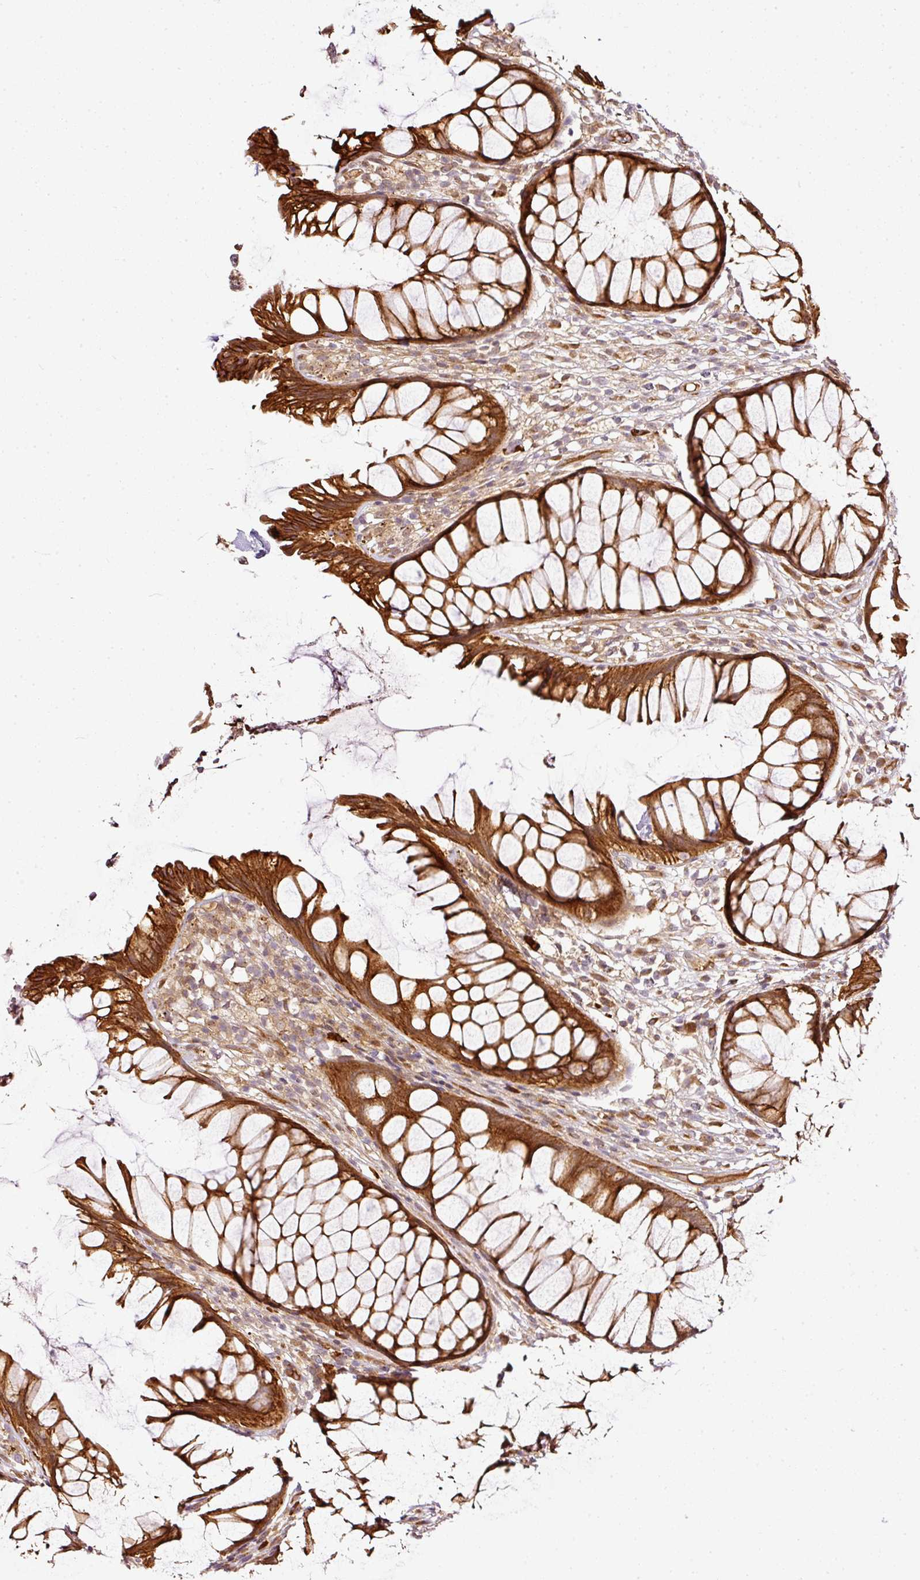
{"staining": {"intensity": "strong", "quantity": ">75%", "location": "cytoplasmic/membranous"}, "tissue": "rectum", "cell_type": "Glandular cells", "image_type": "normal", "snomed": [{"axis": "morphology", "description": "Normal tissue, NOS"}, {"axis": "topography", "description": "Smooth muscle"}, {"axis": "topography", "description": "Rectum"}], "caption": "This image shows immunohistochemistry staining of unremarkable human rectum, with high strong cytoplasmic/membranous positivity in approximately >75% of glandular cells.", "gene": "MIF4GD", "patient": {"sex": "male", "age": 53}}